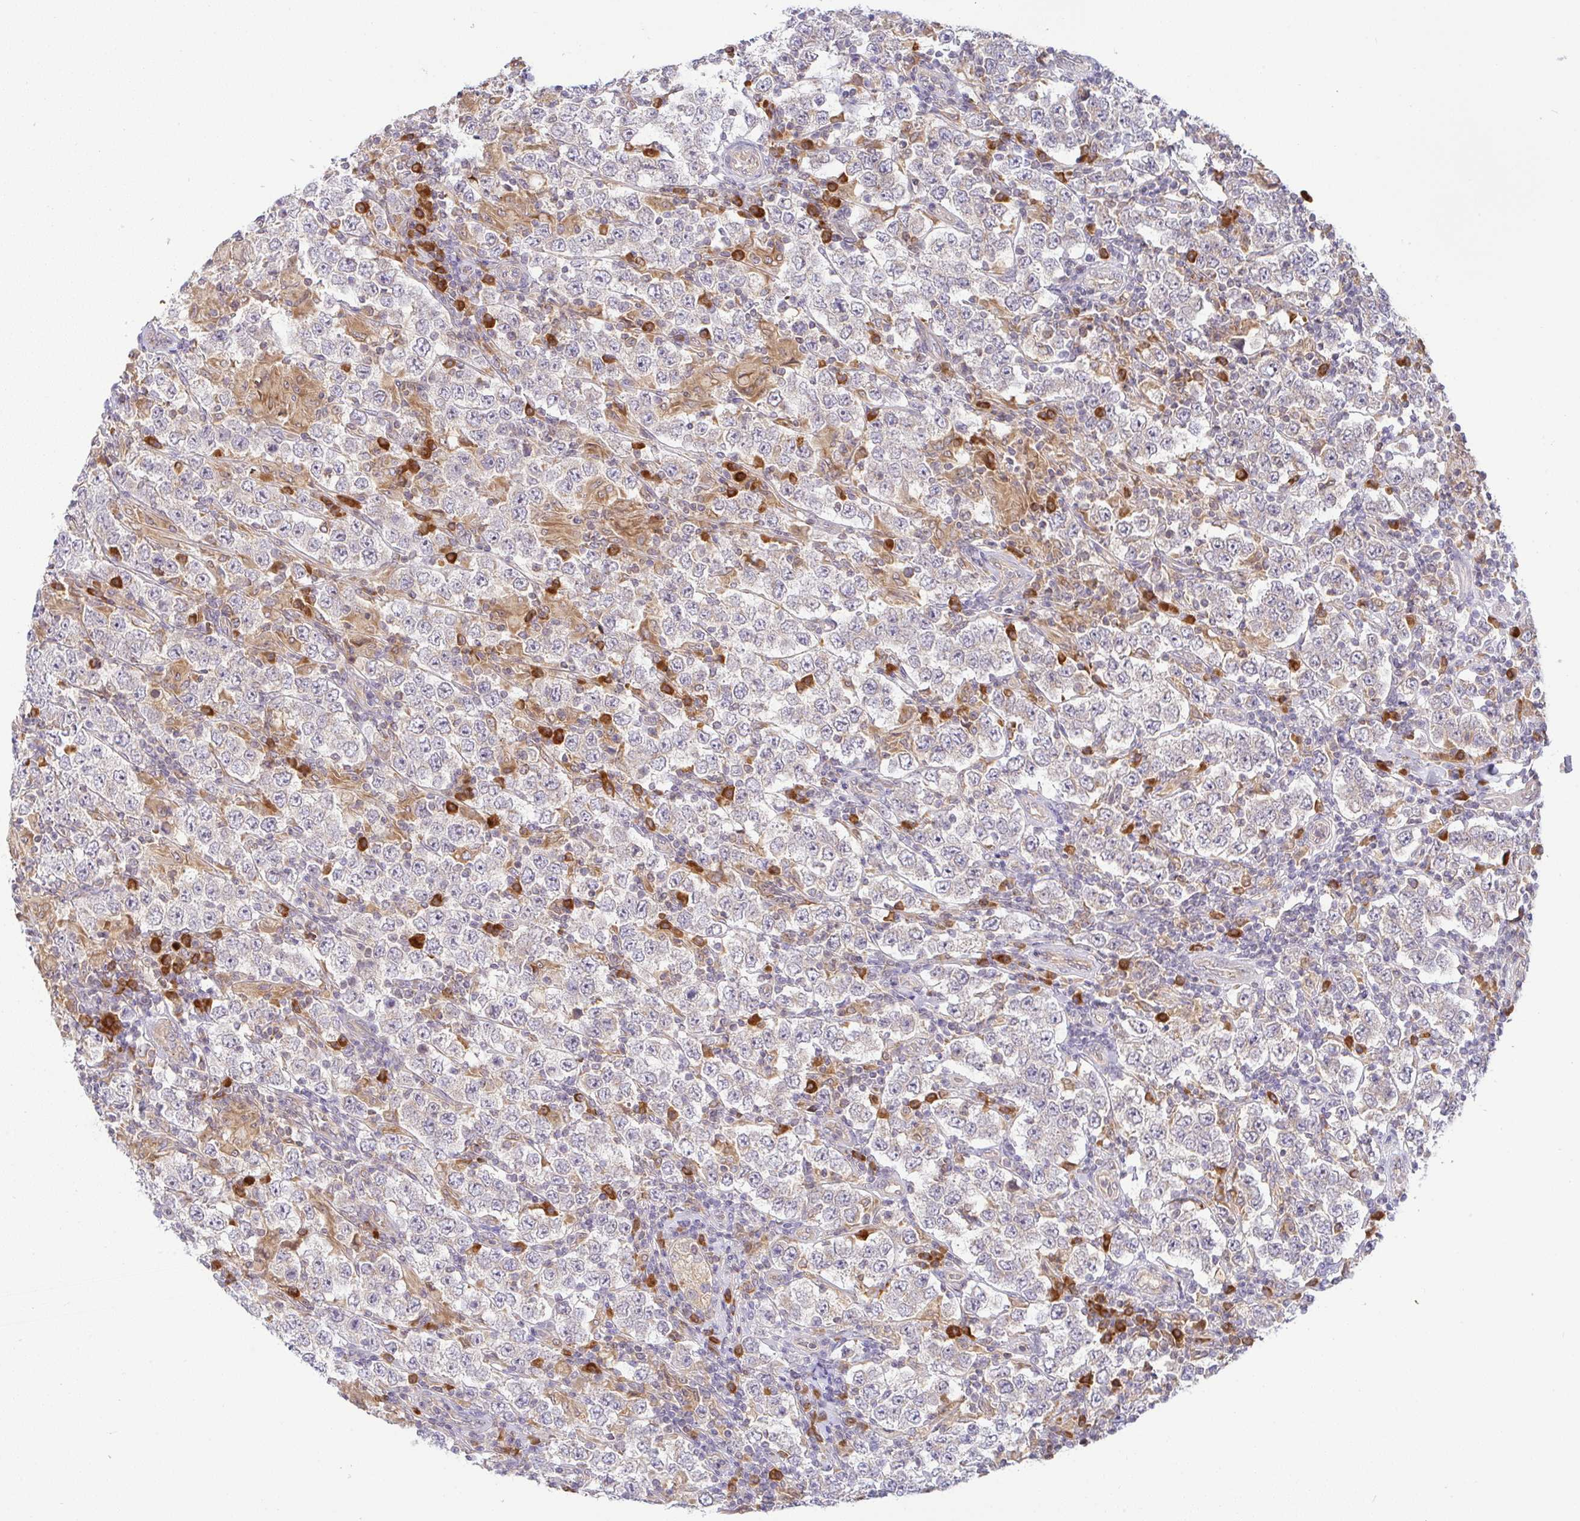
{"staining": {"intensity": "weak", "quantity": "<25%", "location": "cytoplasmic/membranous"}, "tissue": "testis cancer", "cell_type": "Tumor cells", "image_type": "cancer", "snomed": [{"axis": "morphology", "description": "Normal tissue, NOS"}, {"axis": "morphology", "description": "Urothelial carcinoma, High grade"}, {"axis": "morphology", "description": "Seminoma, NOS"}, {"axis": "morphology", "description": "Carcinoma, Embryonal, NOS"}, {"axis": "topography", "description": "Urinary bladder"}, {"axis": "topography", "description": "Testis"}], "caption": "High magnification brightfield microscopy of testis cancer (high-grade urothelial carcinoma) stained with DAB (3,3'-diaminobenzidine) (brown) and counterstained with hematoxylin (blue): tumor cells show no significant expression. The staining is performed using DAB brown chromogen with nuclei counter-stained in using hematoxylin.", "gene": "DERL2", "patient": {"sex": "male", "age": 41}}